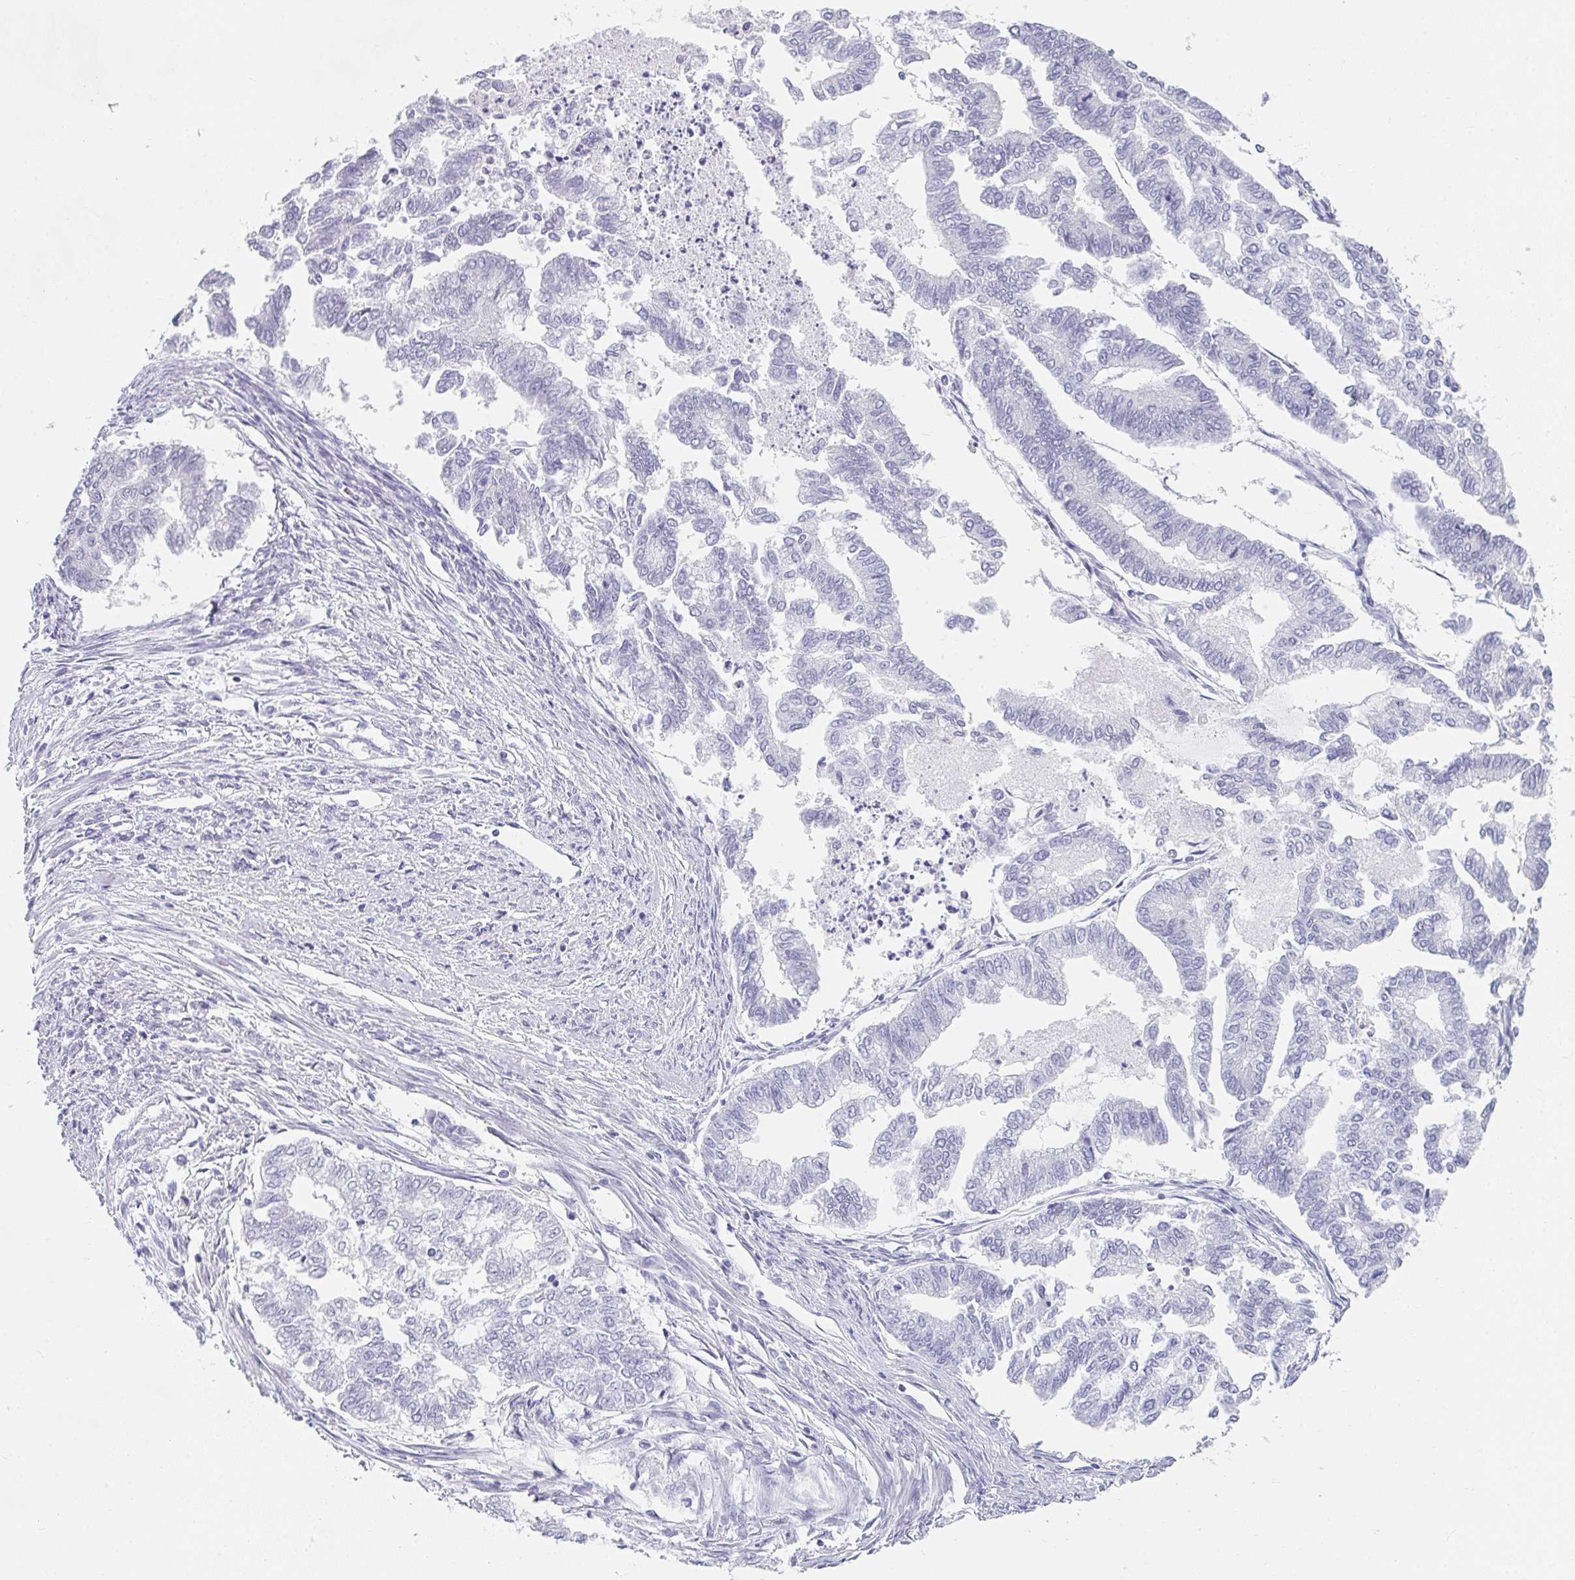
{"staining": {"intensity": "negative", "quantity": "none", "location": "none"}, "tissue": "endometrial cancer", "cell_type": "Tumor cells", "image_type": "cancer", "snomed": [{"axis": "morphology", "description": "Adenocarcinoma, NOS"}, {"axis": "topography", "description": "Endometrium"}], "caption": "Immunohistochemistry of human endometrial cancer demonstrates no positivity in tumor cells.", "gene": "NEU2", "patient": {"sex": "female", "age": 79}}